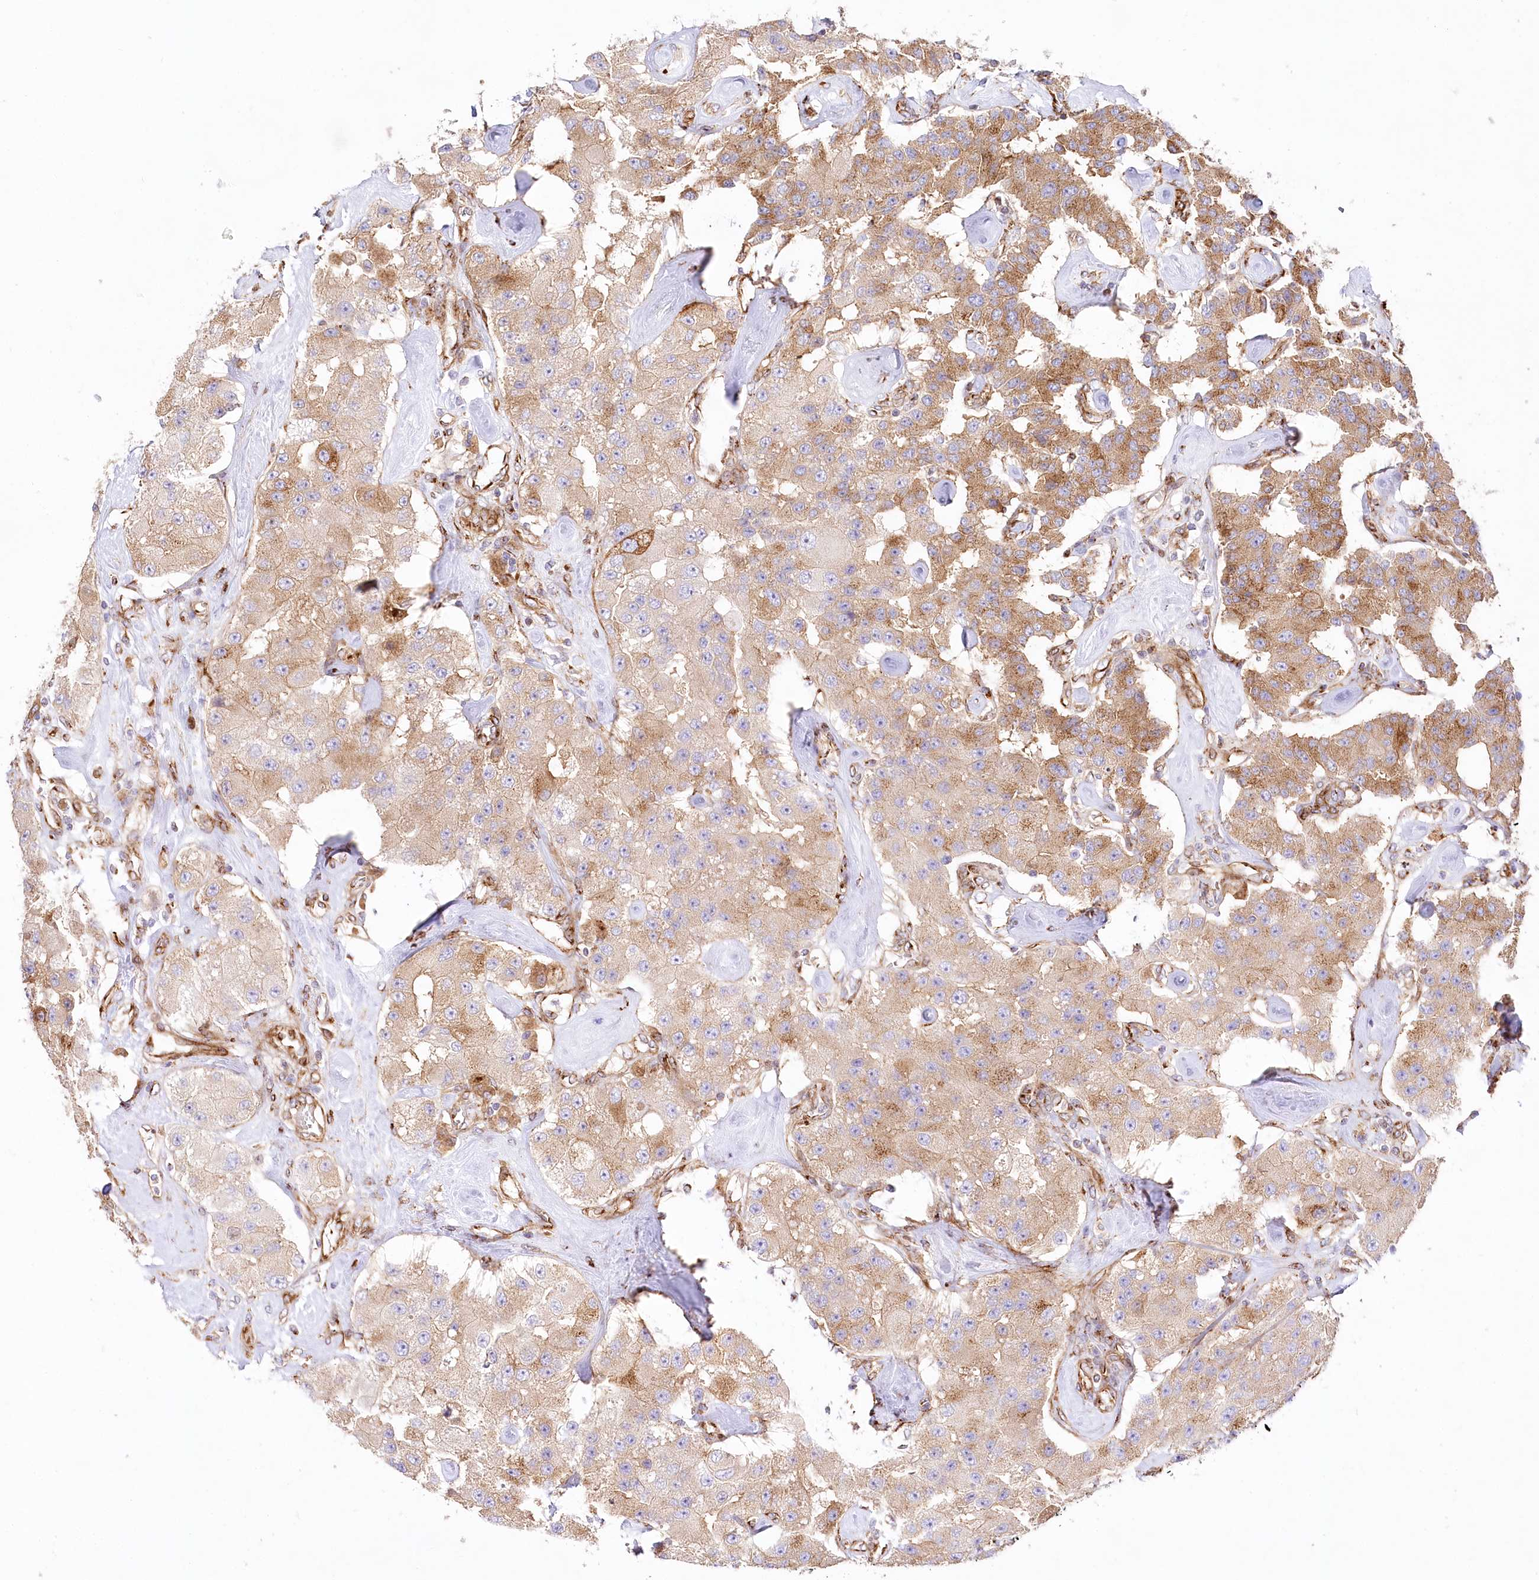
{"staining": {"intensity": "moderate", "quantity": ">75%", "location": "cytoplasmic/membranous"}, "tissue": "carcinoid", "cell_type": "Tumor cells", "image_type": "cancer", "snomed": [{"axis": "morphology", "description": "Carcinoid, malignant, NOS"}, {"axis": "topography", "description": "Pancreas"}], "caption": "The histopathology image reveals staining of carcinoid, revealing moderate cytoplasmic/membranous protein staining (brown color) within tumor cells. The staining was performed using DAB (3,3'-diaminobenzidine), with brown indicating positive protein expression. Nuclei are stained blue with hematoxylin.", "gene": "ABRAXAS2", "patient": {"sex": "male", "age": 41}}